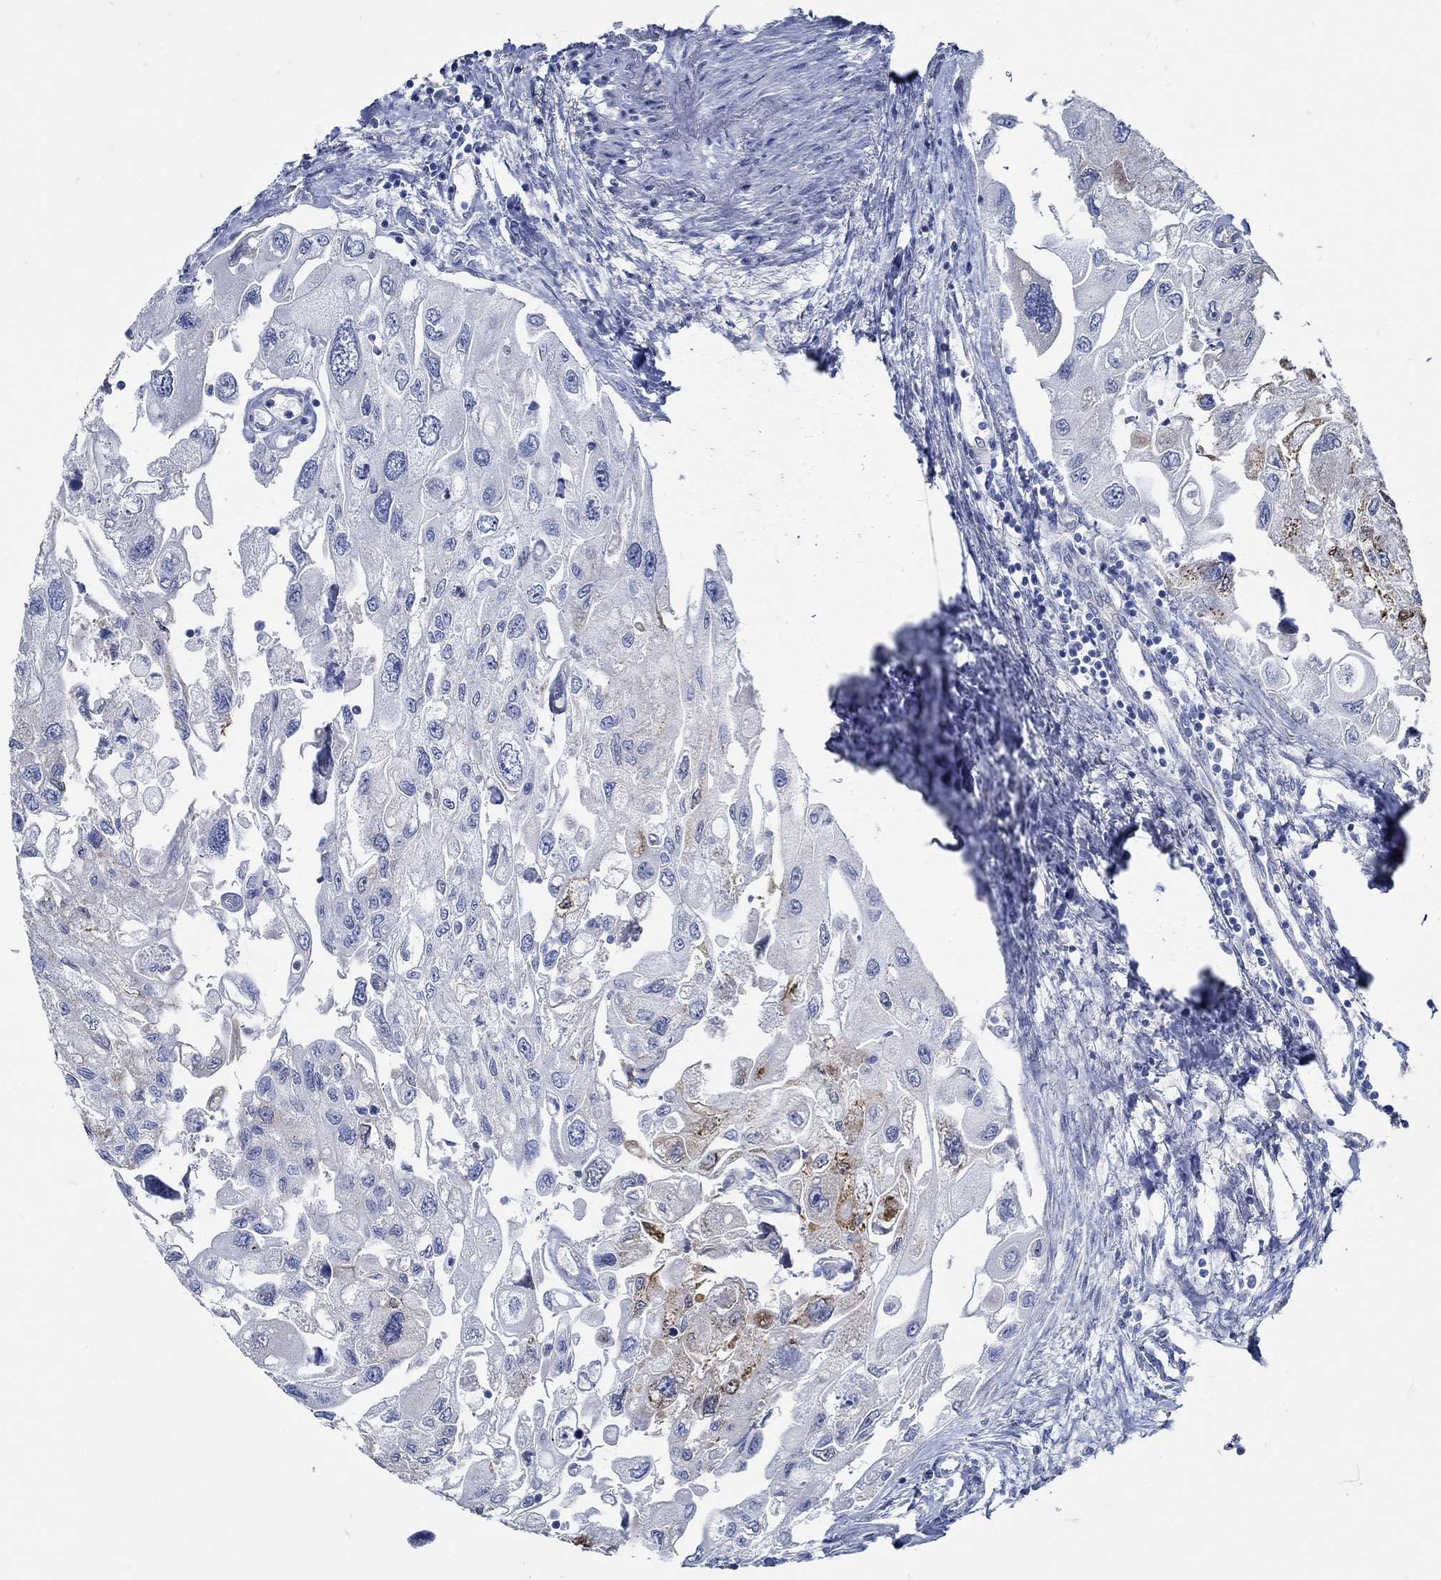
{"staining": {"intensity": "negative", "quantity": "none", "location": "none"}, "tissue": "urothelial cancer", "cell_type": "Tumor cells", "image_type": "cancer", "snomed": [{"axis": "morphology", "description": "Urothelial carcinoma, High grade"}, {"axis": "topography", "description": "Urinary bladder"}], "caption": "A high-resolution photomicrograph shows immunohistochemistry (IHC) staining of urothelial carcinoma (high-grade), which displays no significant expression in tumor cells.", "gene": "HECW2", "patient": {"sex": "male", "age": 59}}